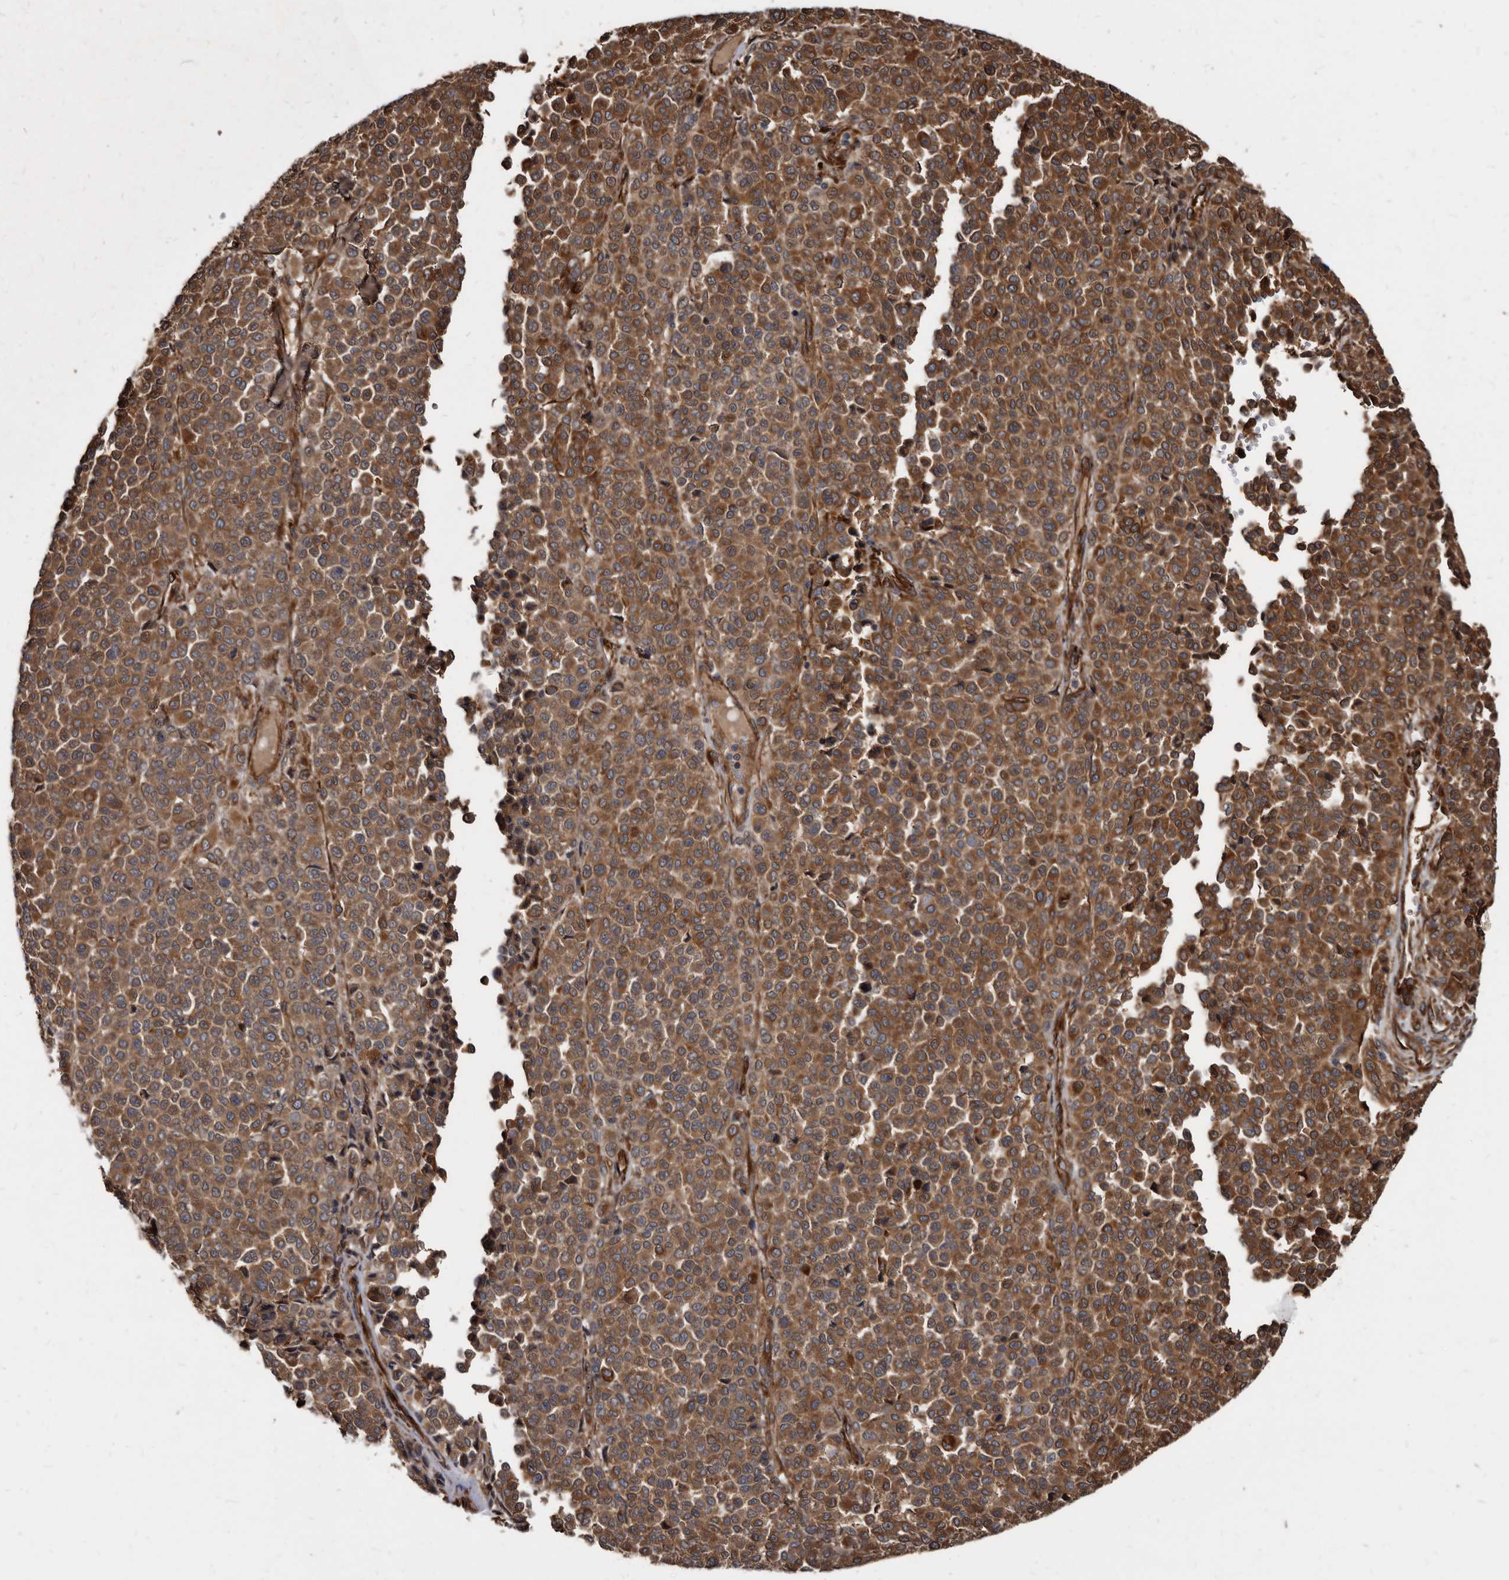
{"staining": {"intensity": "strong", "quantity": ">75%", "location": "cytoplasmic/membranous"}, "tissue": "melanoma", "cell_type": "Tumor cells", "image_type": "cancer", "snomed": [{"axis": "morphology", "description": "Malignant melanoma, Metastatic site"}, {"axis": "topography", "description": "Pancreas"}], "caption": "A high amount of strong cytoplasmic/membranous staining is appreciated in approximately >75% of tumor cells in malignant melanoma (metastatic site) tissue.", "gene": "KCTD20", "patient": {"sex": "female", "age": 30}}